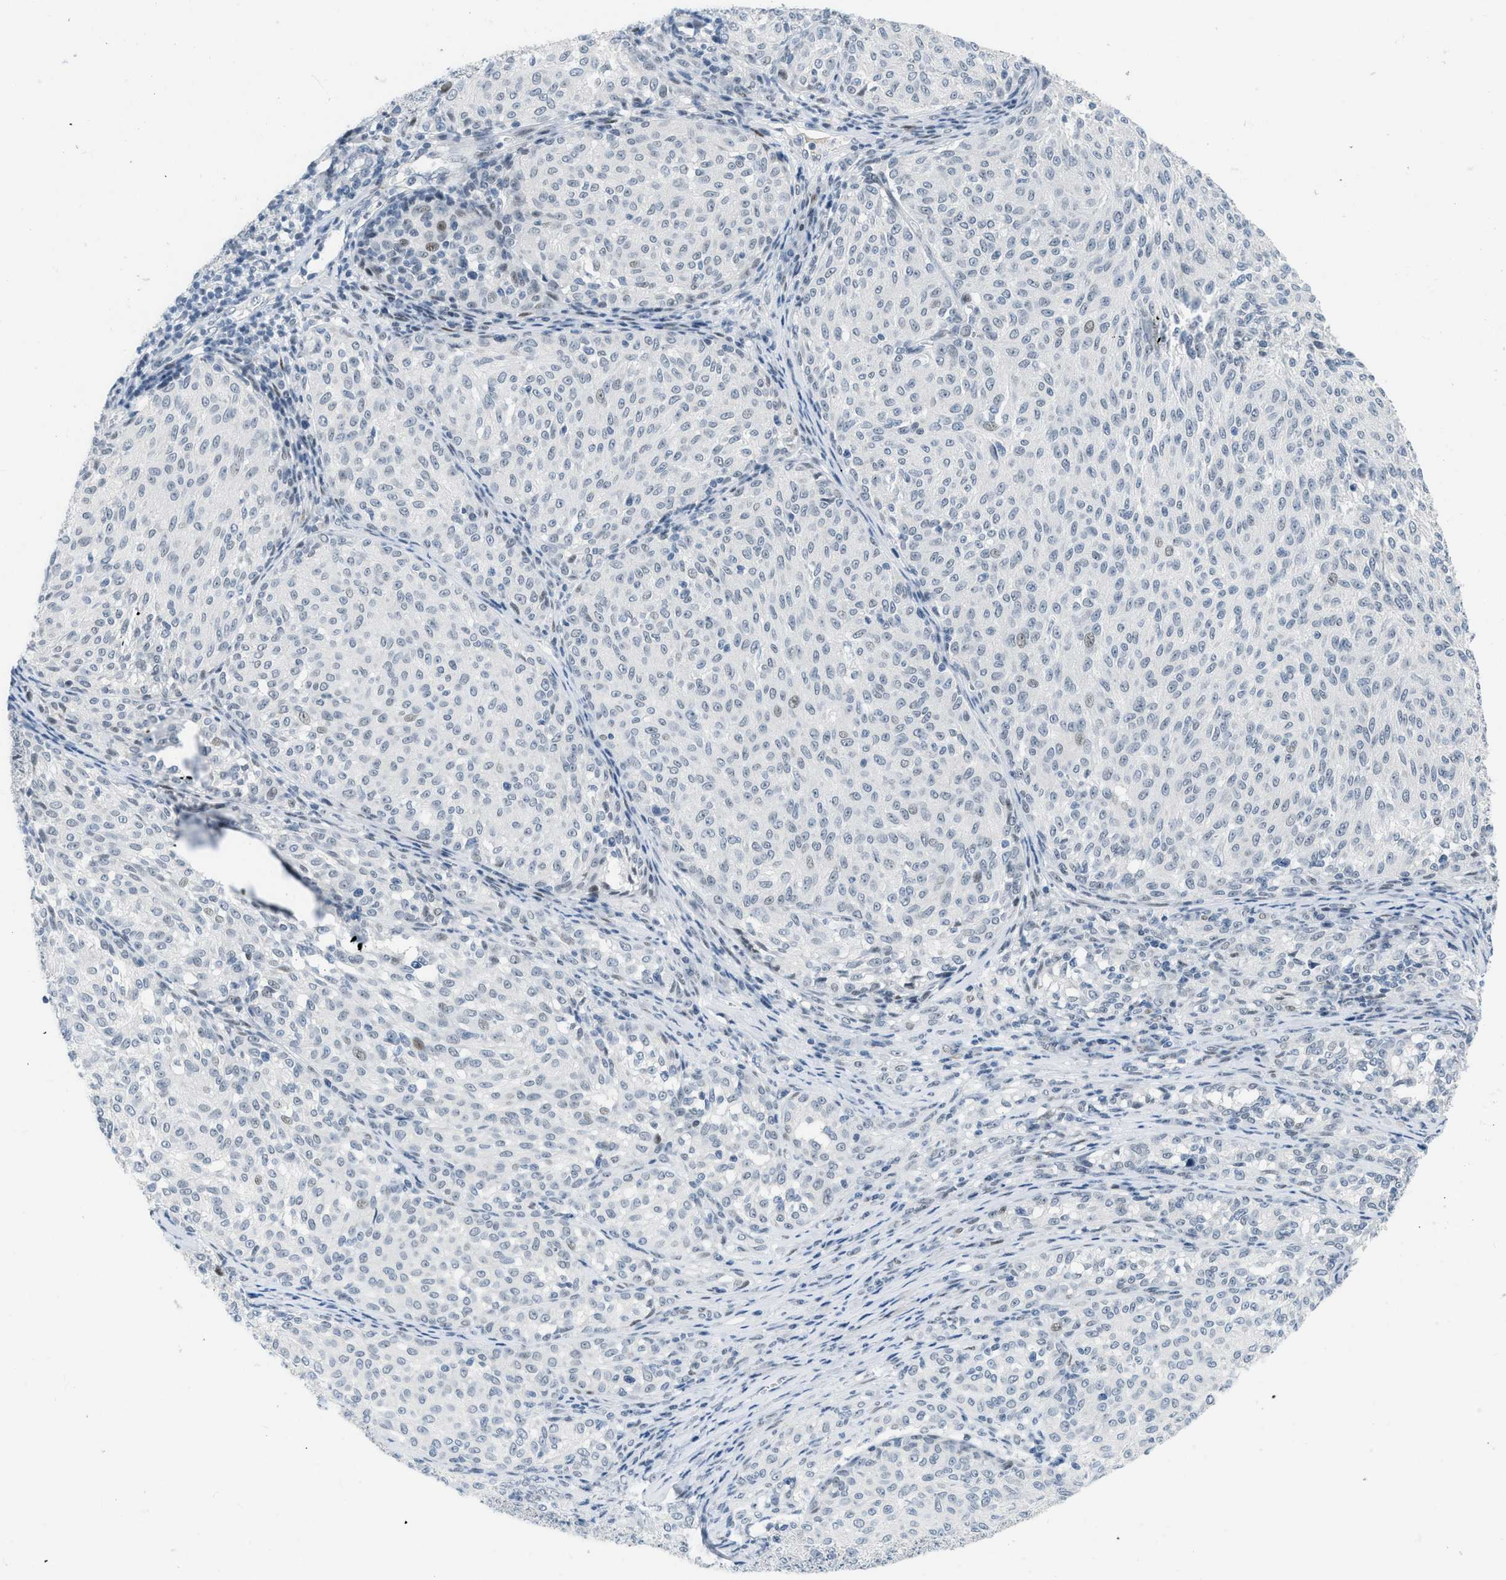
{"staining": {"intensity": "weak", "quantity": "<25%", "location": "nuclear"}, "tissue": "melanoma", "cell_type": "Tumor cells", "image_type": "cancer", "snomed": [{"axis": "morphology", "description": "Malignant melanoma, NOS"}, {"axis": "topography", "description": "Skin"}], "caption": "This is an immunohistochemistry photomicrograph of malignant melanoma. There is no staining in tumor cells.", "gene": "PBX1", "patient": {"sex": "female", "age": 72}}